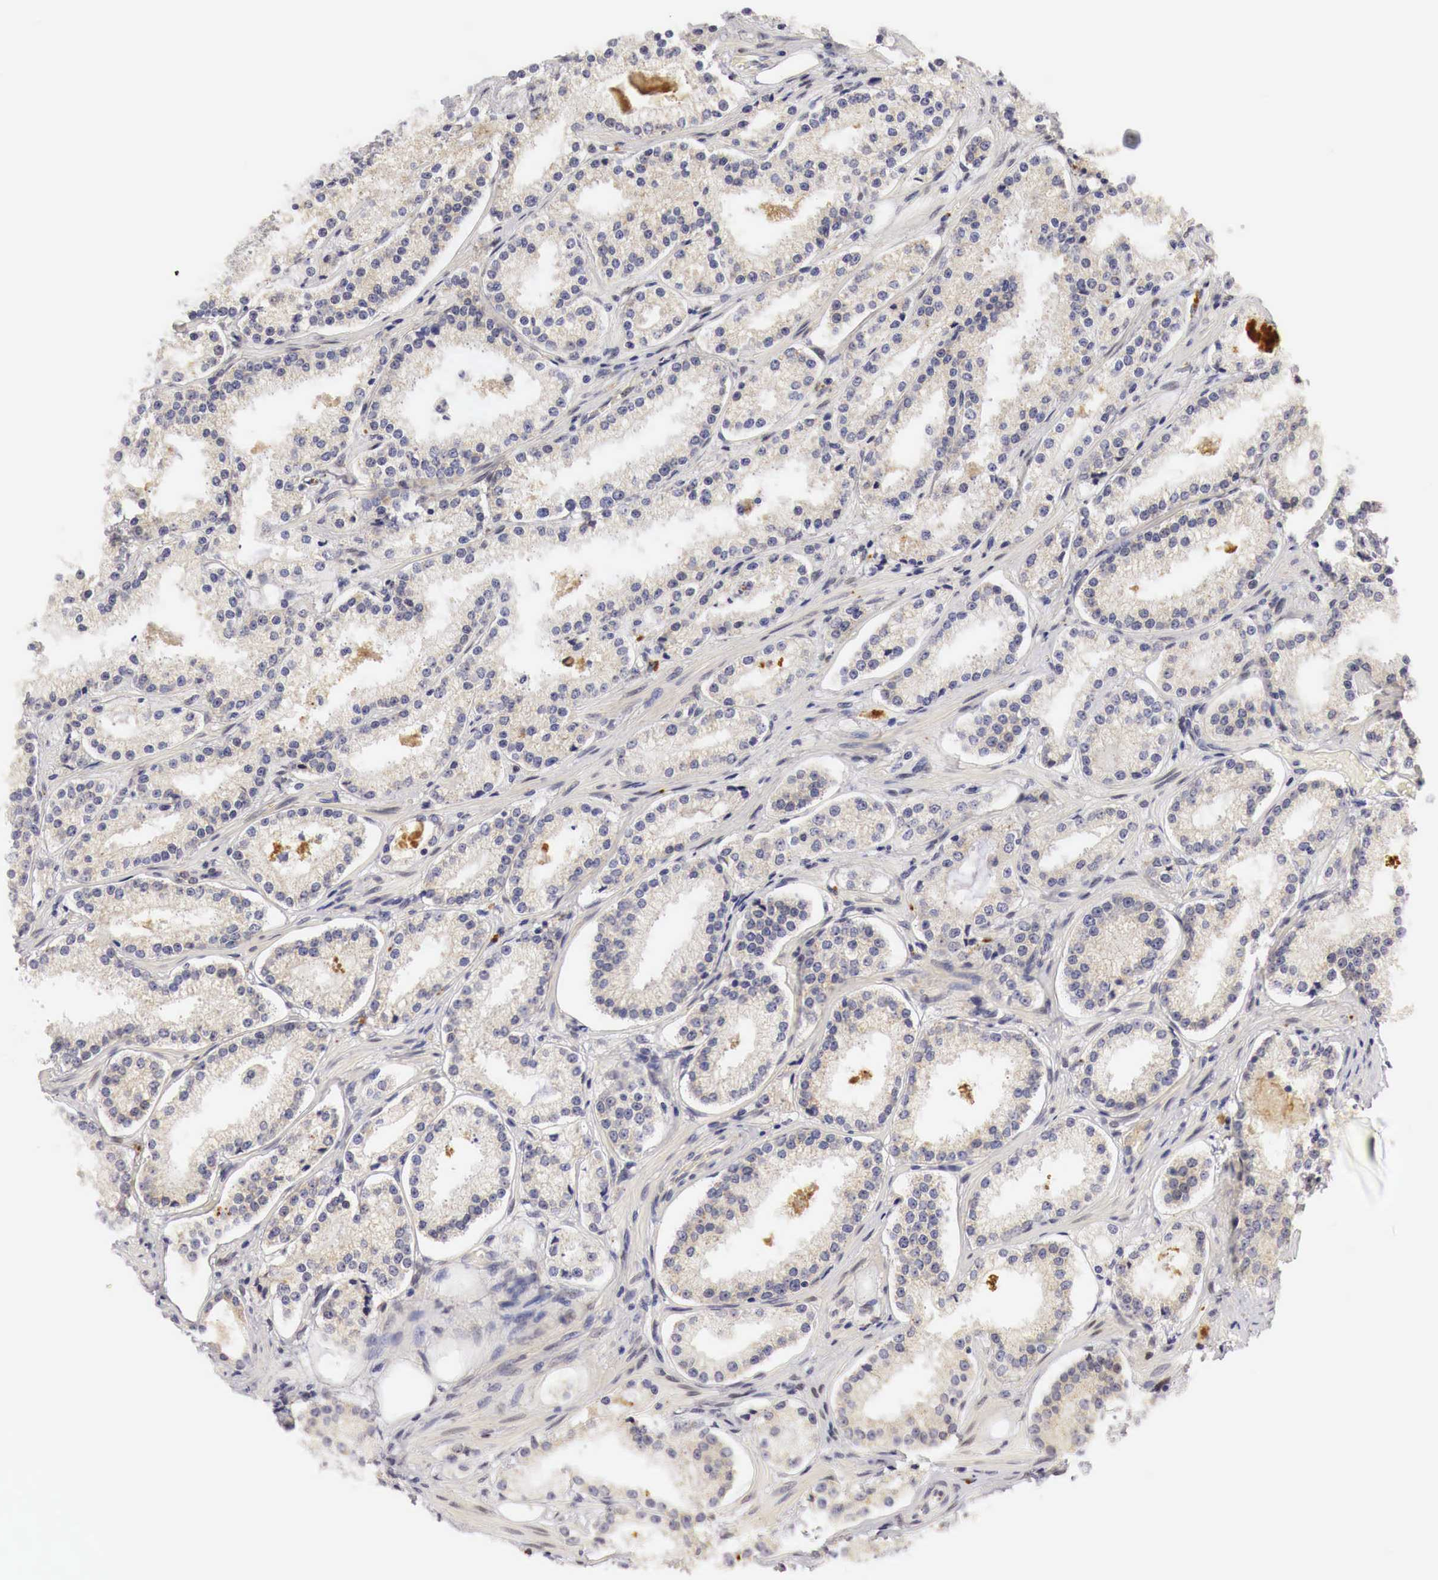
{"staining": {"intensity": "moderate", "quantity": "25%-75%", "location": "cytoplasmic/membranous"}, "tissue": "prostate cancer", "cell_type": "Tumor cells", "image_type": "cancer", "snomed": [{"axis": "morphology", "description": "Adenocarcinoma, Medium grade"}, {"axis": "topography", "description": "Prostate"}], "caption": "High-power microscopy captured an immunohistochemistry micrograph of medium-grade adenocarcinoma (prostate), revealing moderate cytoplasmic/membranous staining in approximately 25%-75% of tumor cells.", "gene": "CASP3", "patient": {"sex": "male", "age": 73}}